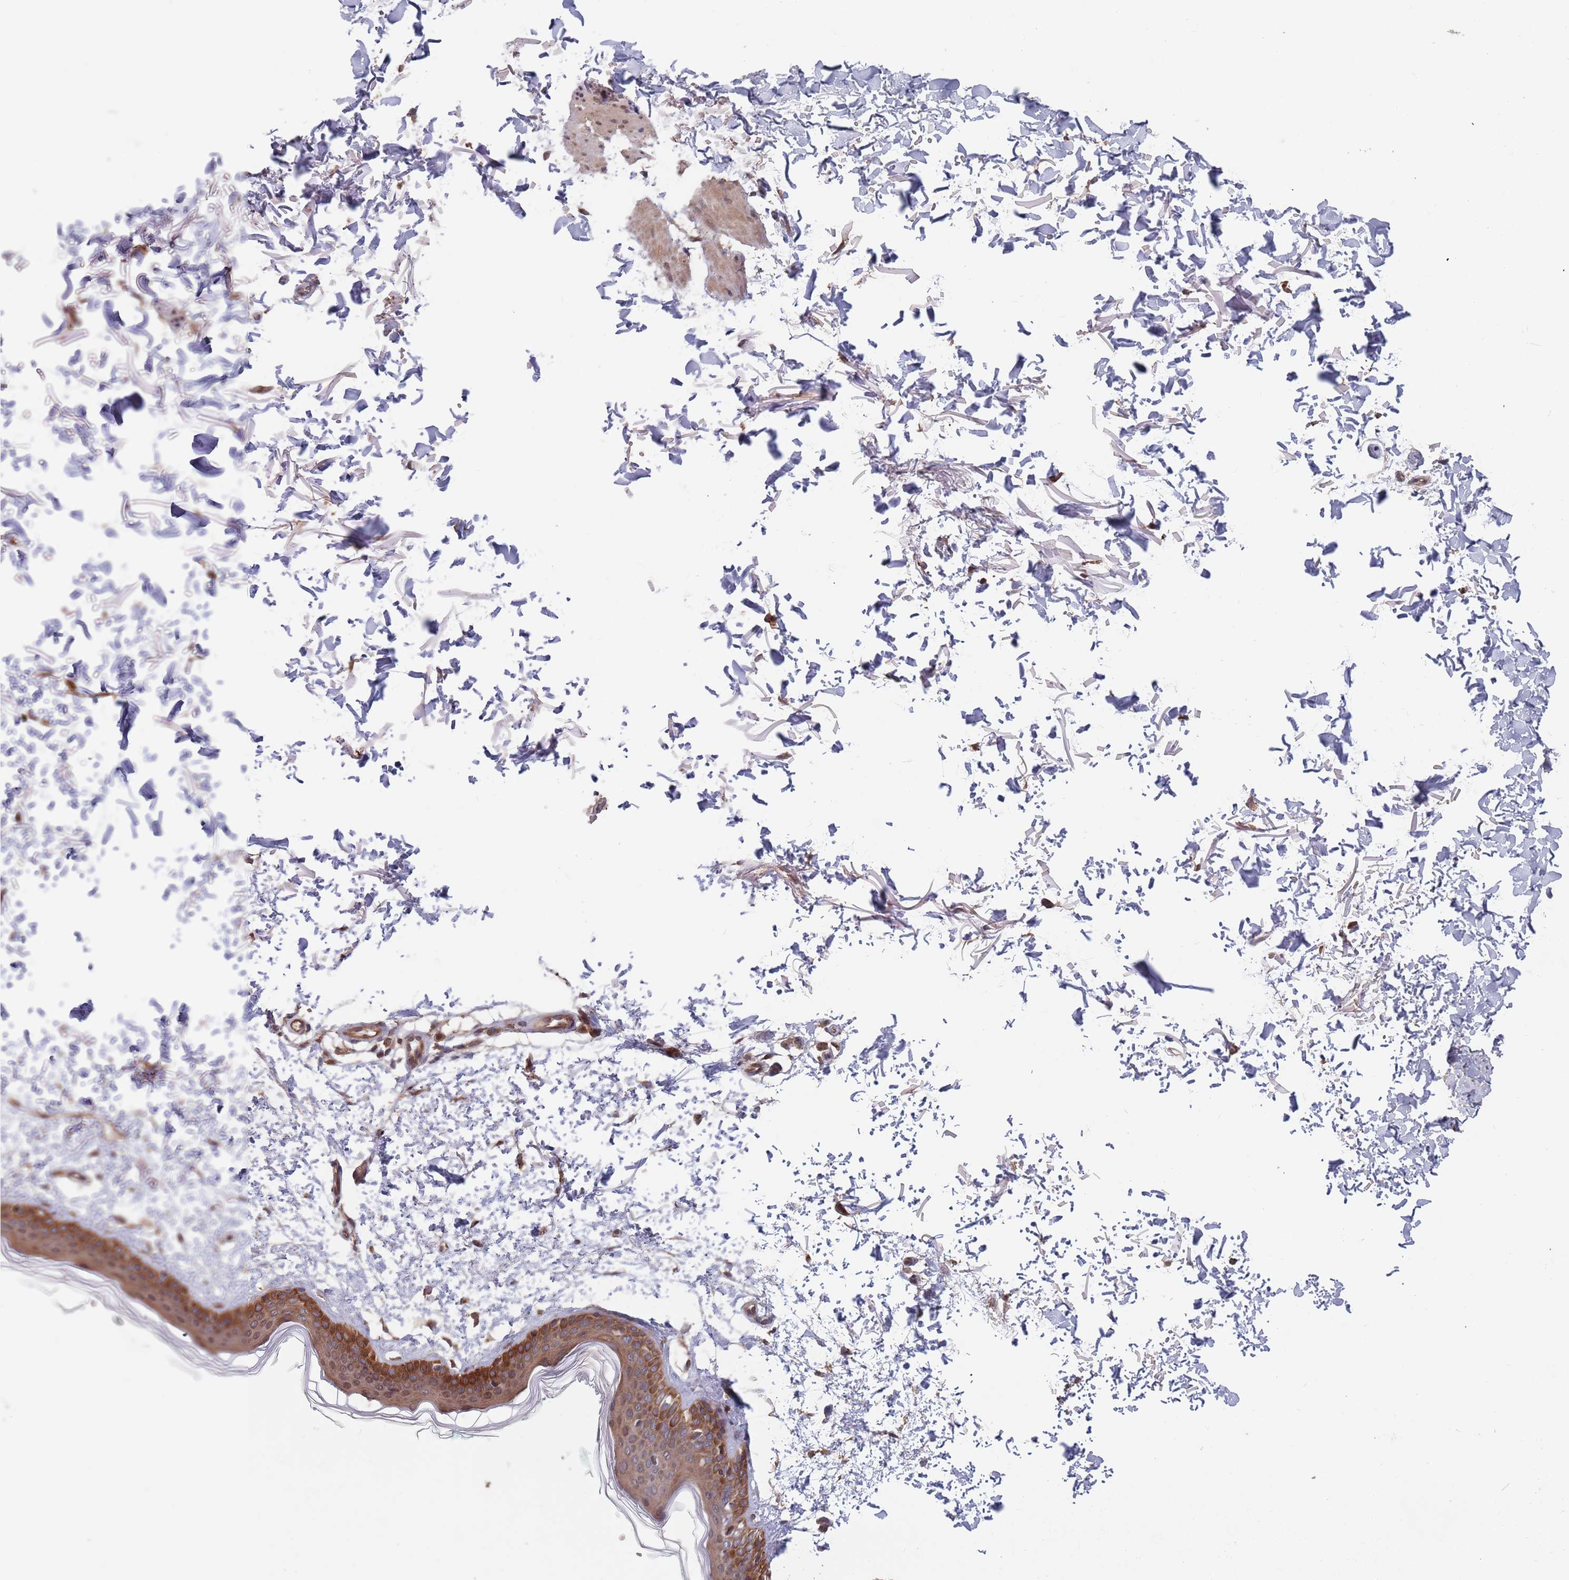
{"staining": {"intensity": "moderate", "quantity": ">75%", "location": "cytoplasmic/membranous"}, "tissue": "skin", "cell_type": "Fibroblasts", "image_type": "normal", "snomed": [{"axis": "morphology", "description": "Normal tissue, NOS"}, {"axis": "topography", "description": "Skin"}], "caption": "Skin stained with a brown dye demonstrates moderate cytoplasmic/membranous positive staining in approximately >75% of fibroblasts.", "gene": "UNC45A", "patient": {"sex": "male", "age": 66}}